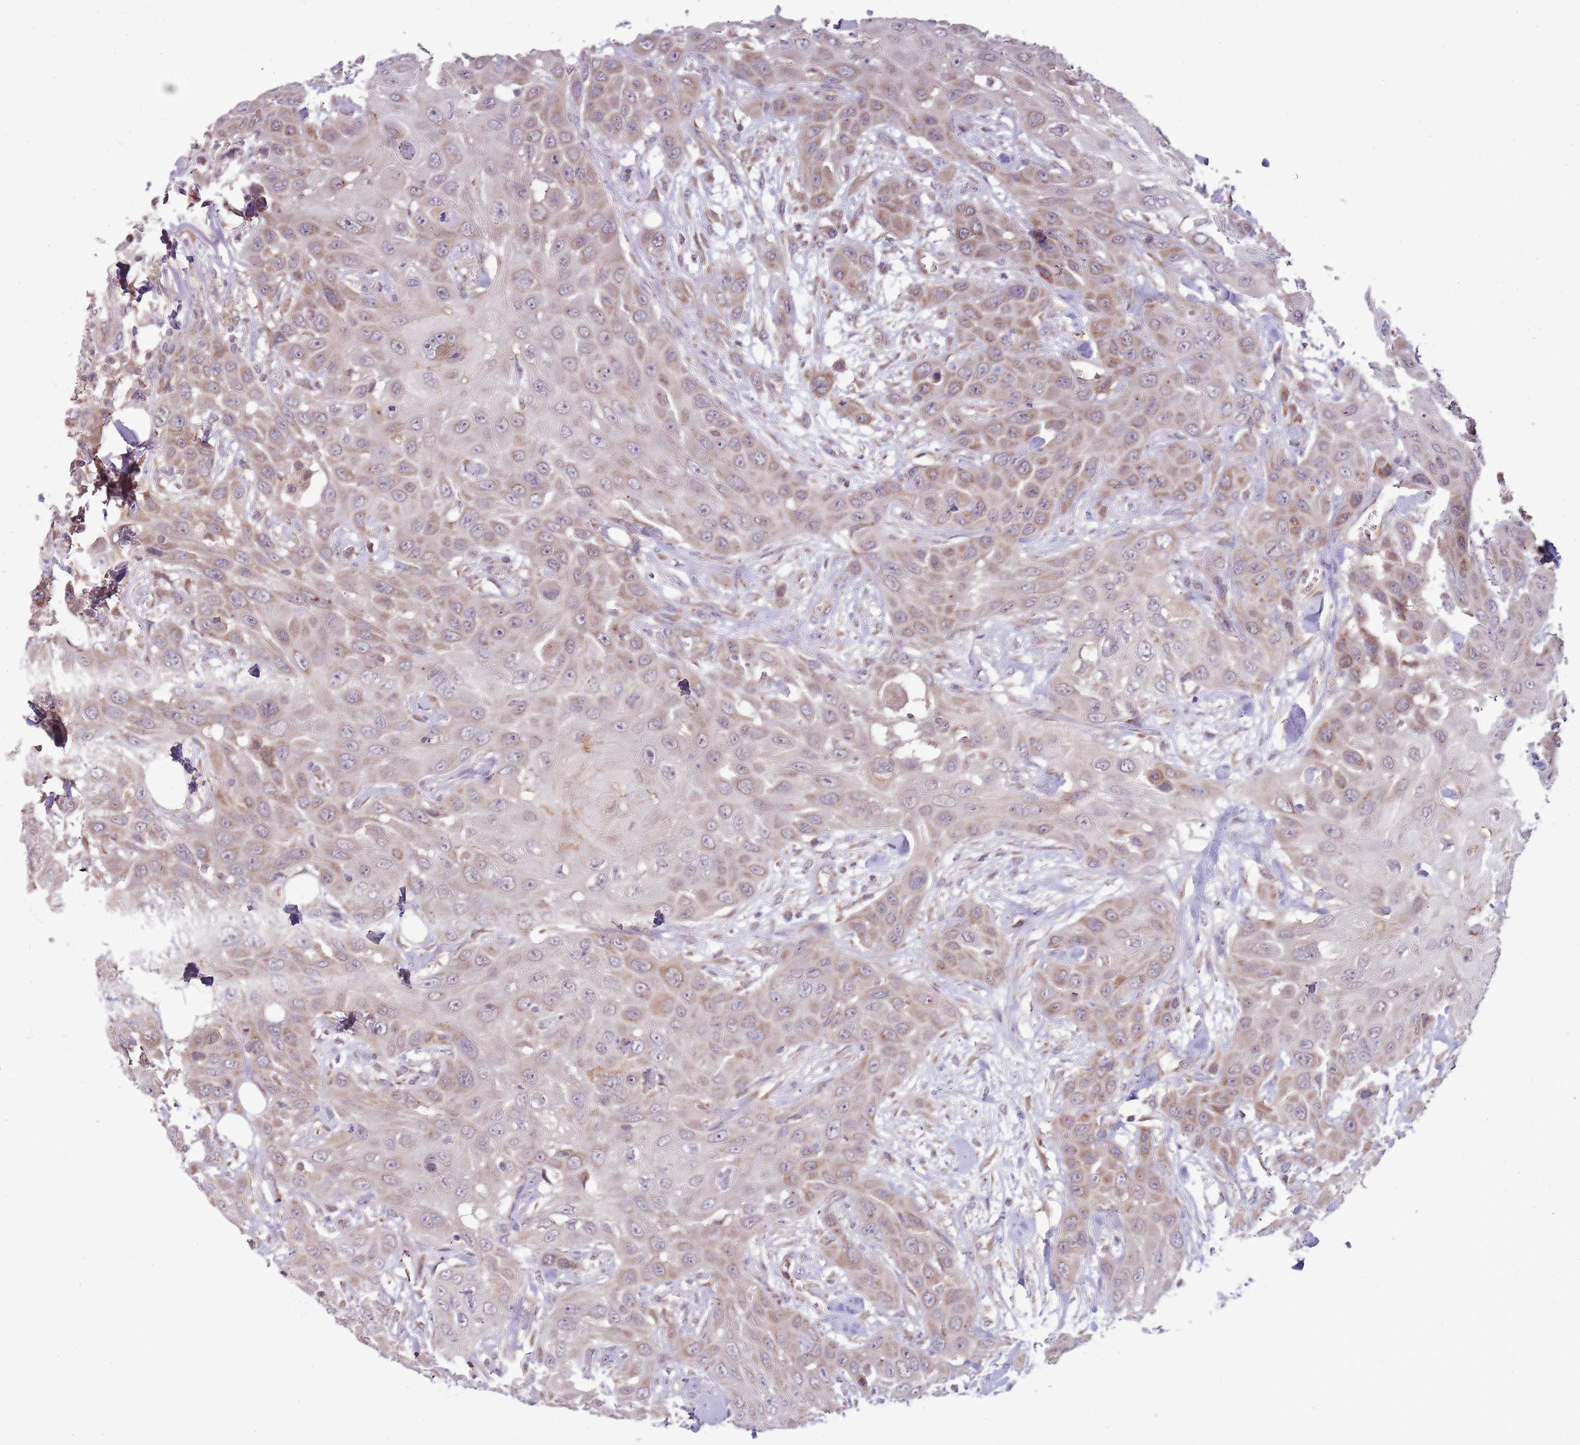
{"staining": {"intensity": "moderate", "quantity": "25%-75%", "location": "cytoplasmic/membranous"}, "tissue": "head and neck cancer", "cell_type": "Tumor cells", "image_type": "cancer", "snomed": [{"axis": "morphology", "description": "Squamous cell carcinoma, NOS"}, {"axis": "topography", "description": "Head-Neck"}], "caption": "This micrograph demonstrates immunohistochemistry (IHC) staining of head and neck squamous cell carcinoma, with medium moderate cytoplasmic/membranous staining in approximately 25%-75% of tumor cells.", "gene": "RNF181", "patient": {"sex": "male", "age": 81}}